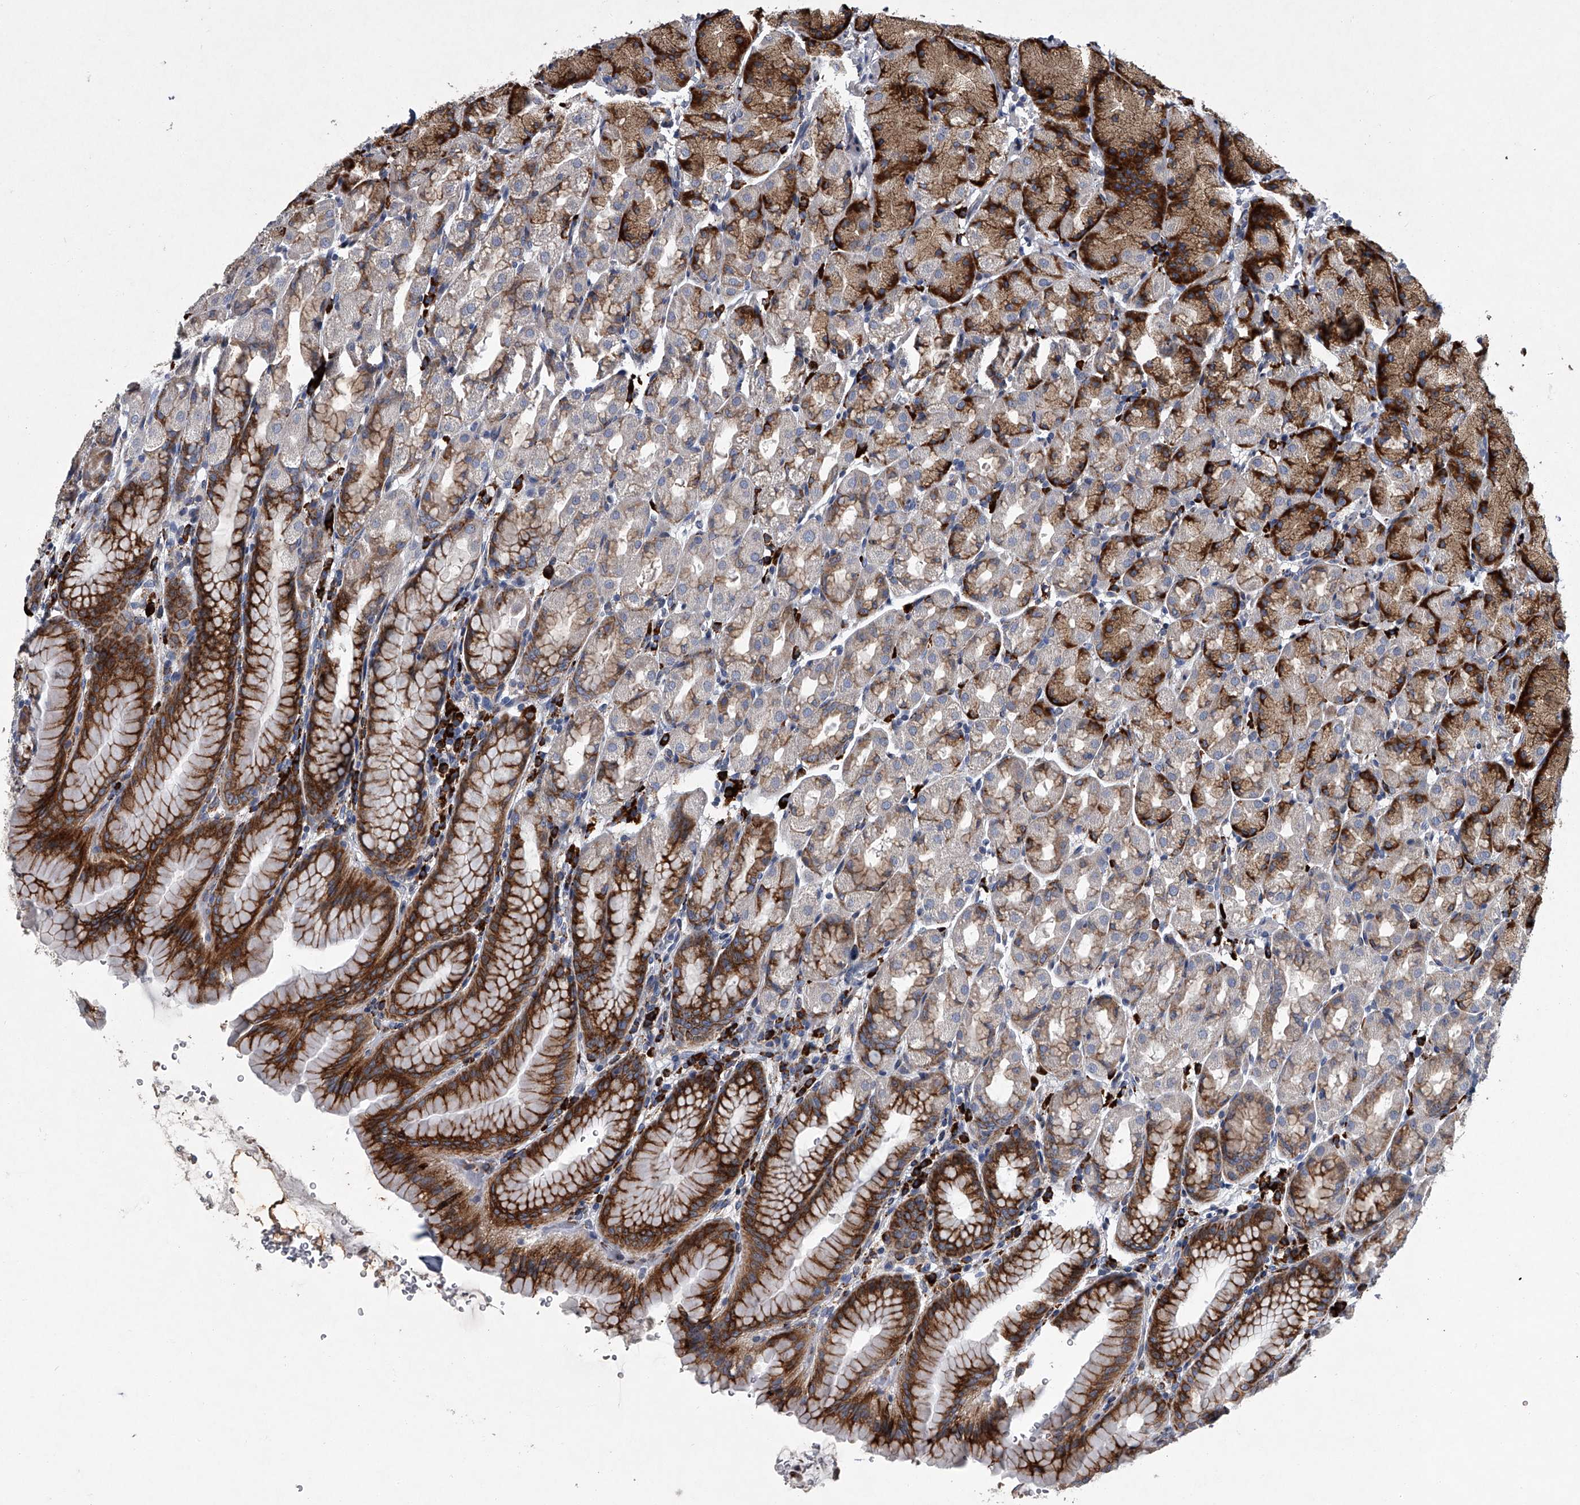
{"staining": {"intensity": "strong", "quantity": "25%-75%", "location": "cytoplasmic/membranous"}, "tissue": "stomach", "cell_type": "Glandular cells", "image_type": "normal", "snomed": [{"axis": "morphology", "description": "Normal tissue, NOS"}, {"axis": "topography", "description": "Stomach"}], "caption": "The micrograph exhibits staining of normal stomach, revealing strong cytoplasmic/membranous protein expression (brown color) within glandular cells. The staining was performed using DAB, with brown indicating positive protein expression. Nuclei are stained blue with hematoxylin.", "gene": "TMEM63C", "patient": {"sex": "male", "age": 42}}